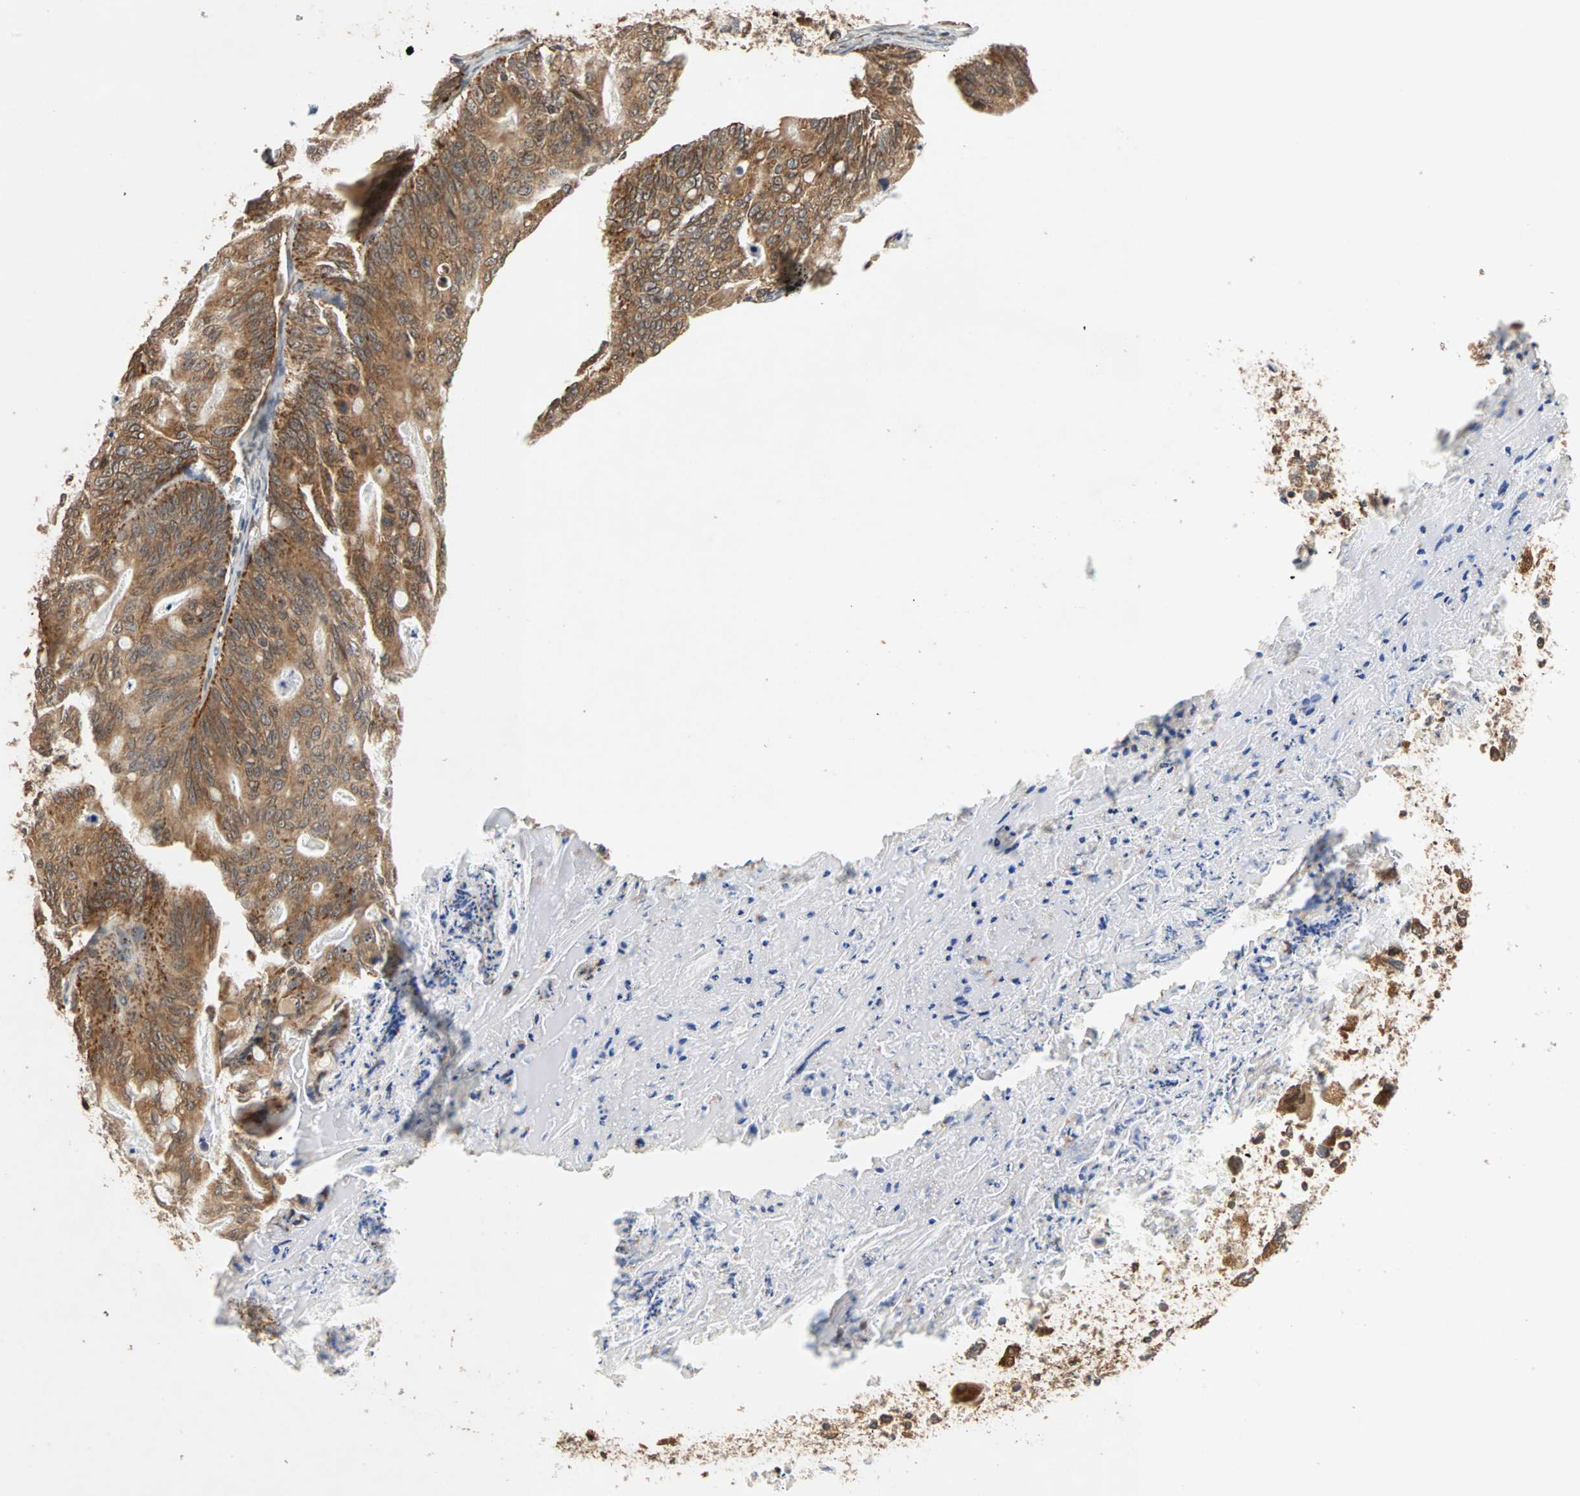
{"staining": {"intensity": "strong", "quantity": ">75%", "location": "cytoplasmic/membranous"}, "tissue": "ovarian cancer", "cell_type": "Tumor cells", "image_type": "cancer", "snomed": [{"axis": "morphology", "description": "Cystadenocarcinoma, mucinous, NOS"}, {"axis": "topography", "description": "Ovary"}], "caption": "The immunohistochemical stain highlights strong cytoplasmic/membranous positivity in tumor cells of ovarian cancer tissue.", "gene": "AUP1", "patient": {"sex": "female", "age": 37}}